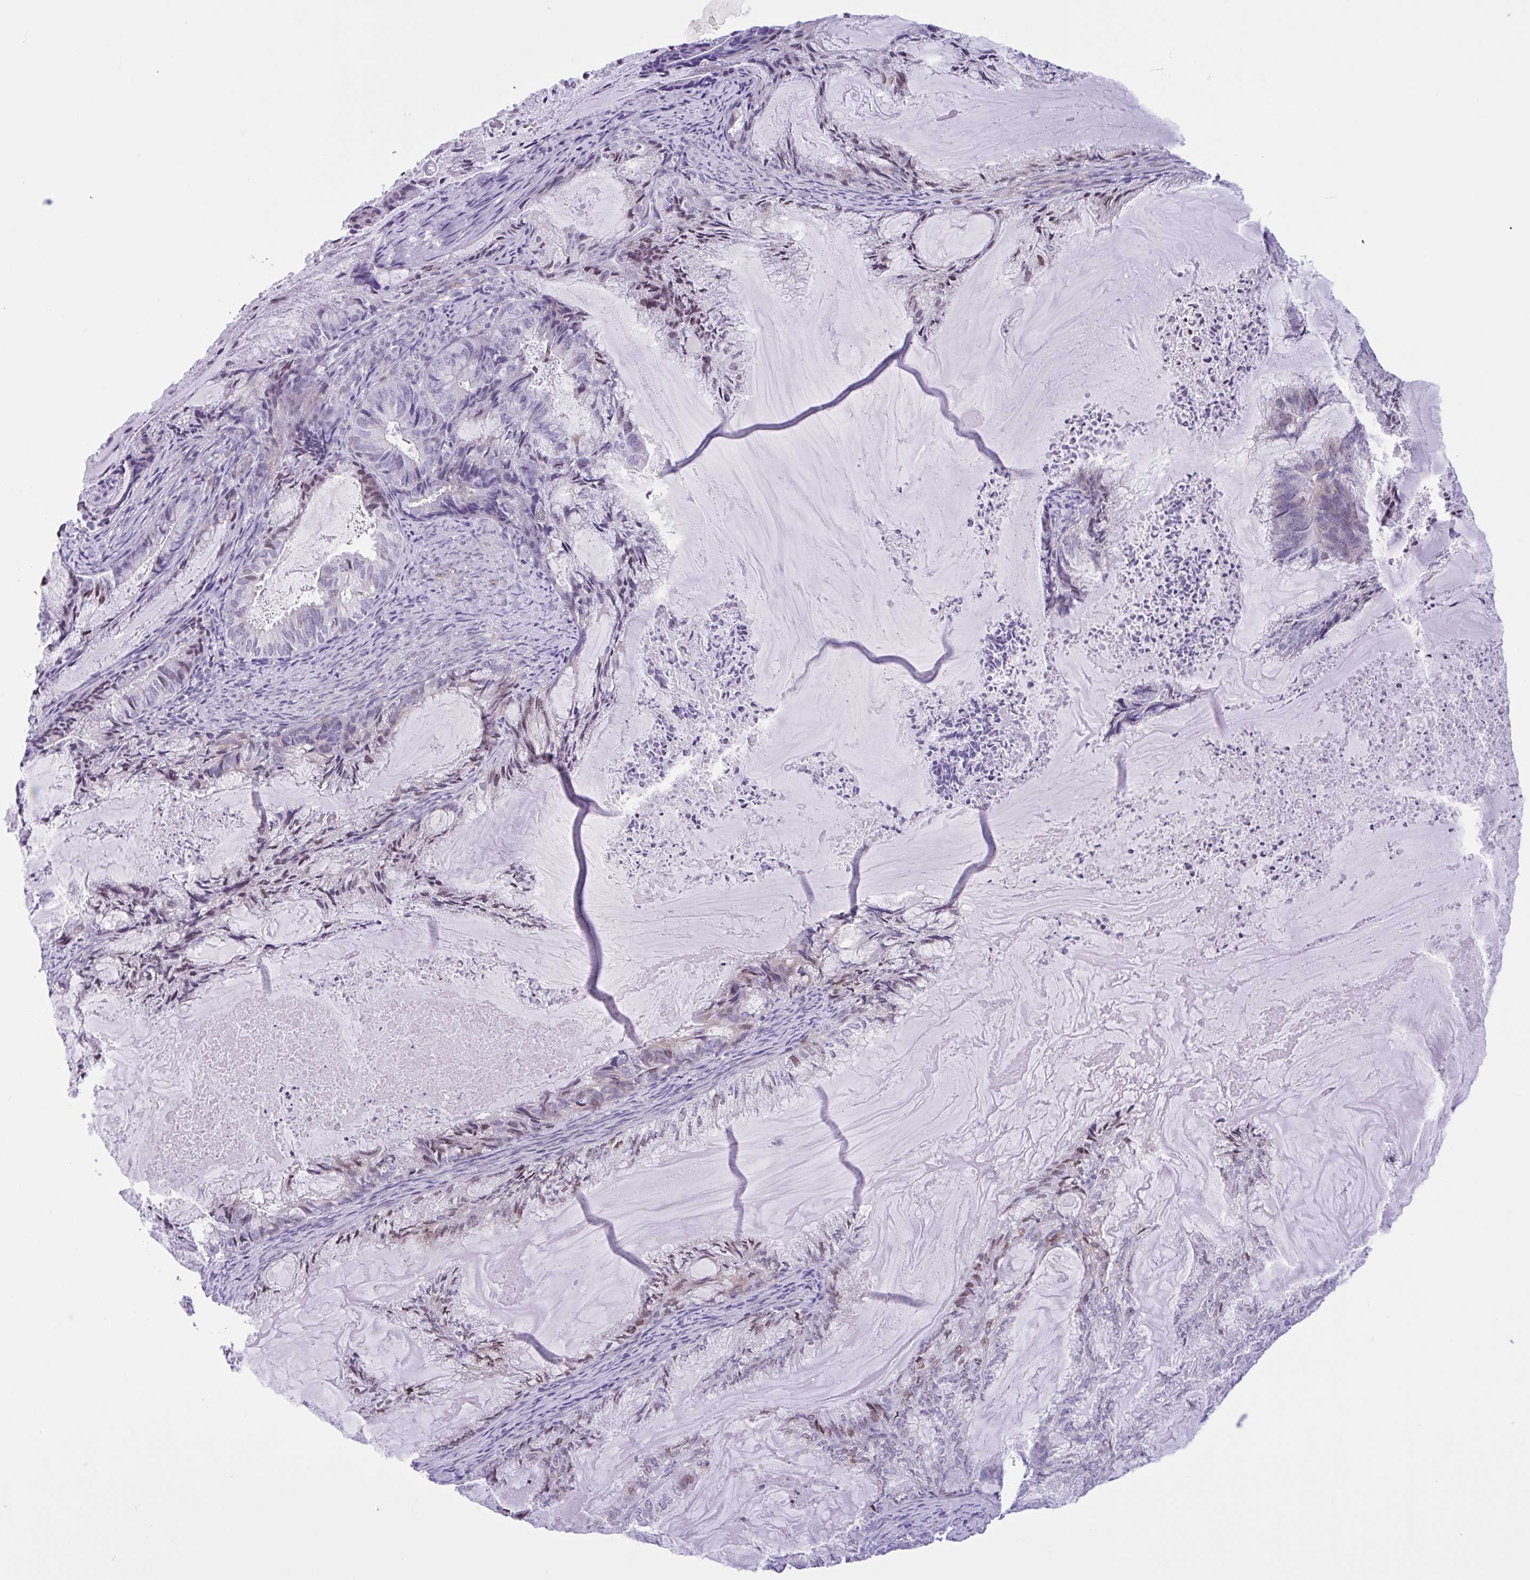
{"staining": {"intensity": "weak", "quantity": "<25%", "location": "nuclear"}, "tissue": "endometrial cancer", "cell_type": "Tumor cells", "image_type": "cancer", "snomed": [{"axis": "morphology", "description": "Adenocarcinoma, NOS"}, {"axis": "topography", "description": "Endometrium"}], "caption": "Histopathology image shows no protein expression in tumor cells of endometrial cancer (adenocarcinoma) tissue. The staining is performed using DAB (3,3'-diaminobenzidine) brown chromogen with nuclei counter-stained in using hematoxylin.", "gene": "AHCYL2", "patient": {"sex": "female", "age": 86}}